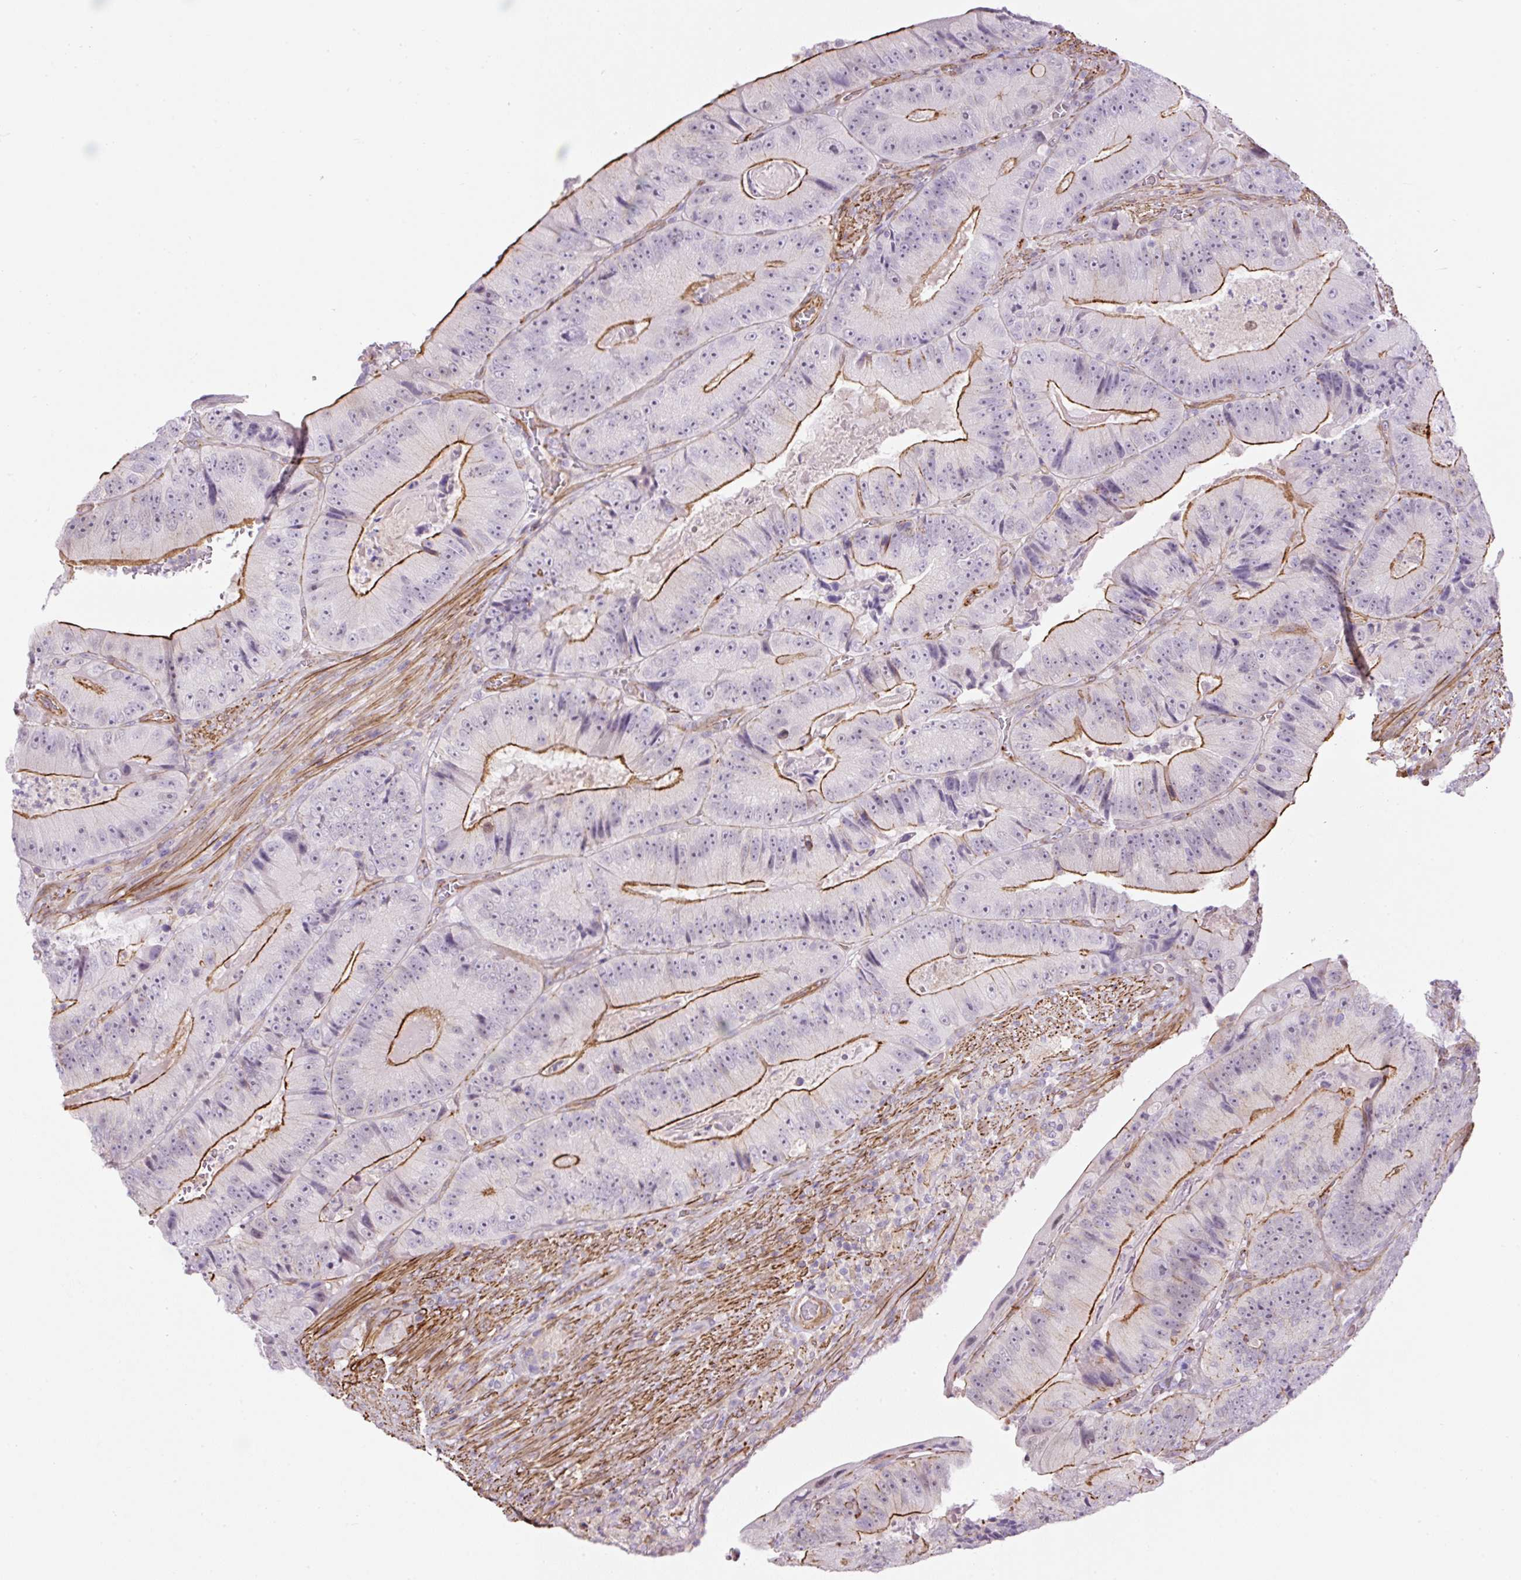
{"staining": {"intensity": "strong", "quantity": "25%-75%", "location": "cytoplasmic/membranous"}, "tissue": "colorectal cancer", "cell_type": "Tumor cells", "image_type": "cancer", "snomed": [{"axis": "morphology", "description": "Adenocarcinoma, NOS"}, {"axis": "topography", "description": "Colon"}], "caption": "High-power microscopy captured an IHC photomicrograph of colorectal adenocarcinoma, revealing strong cytoplasmic/membranous staining in about 25%-75% of tumor cells.", "gene": "B3GALT5", "patient": {"sex": "female", "age": 86}}